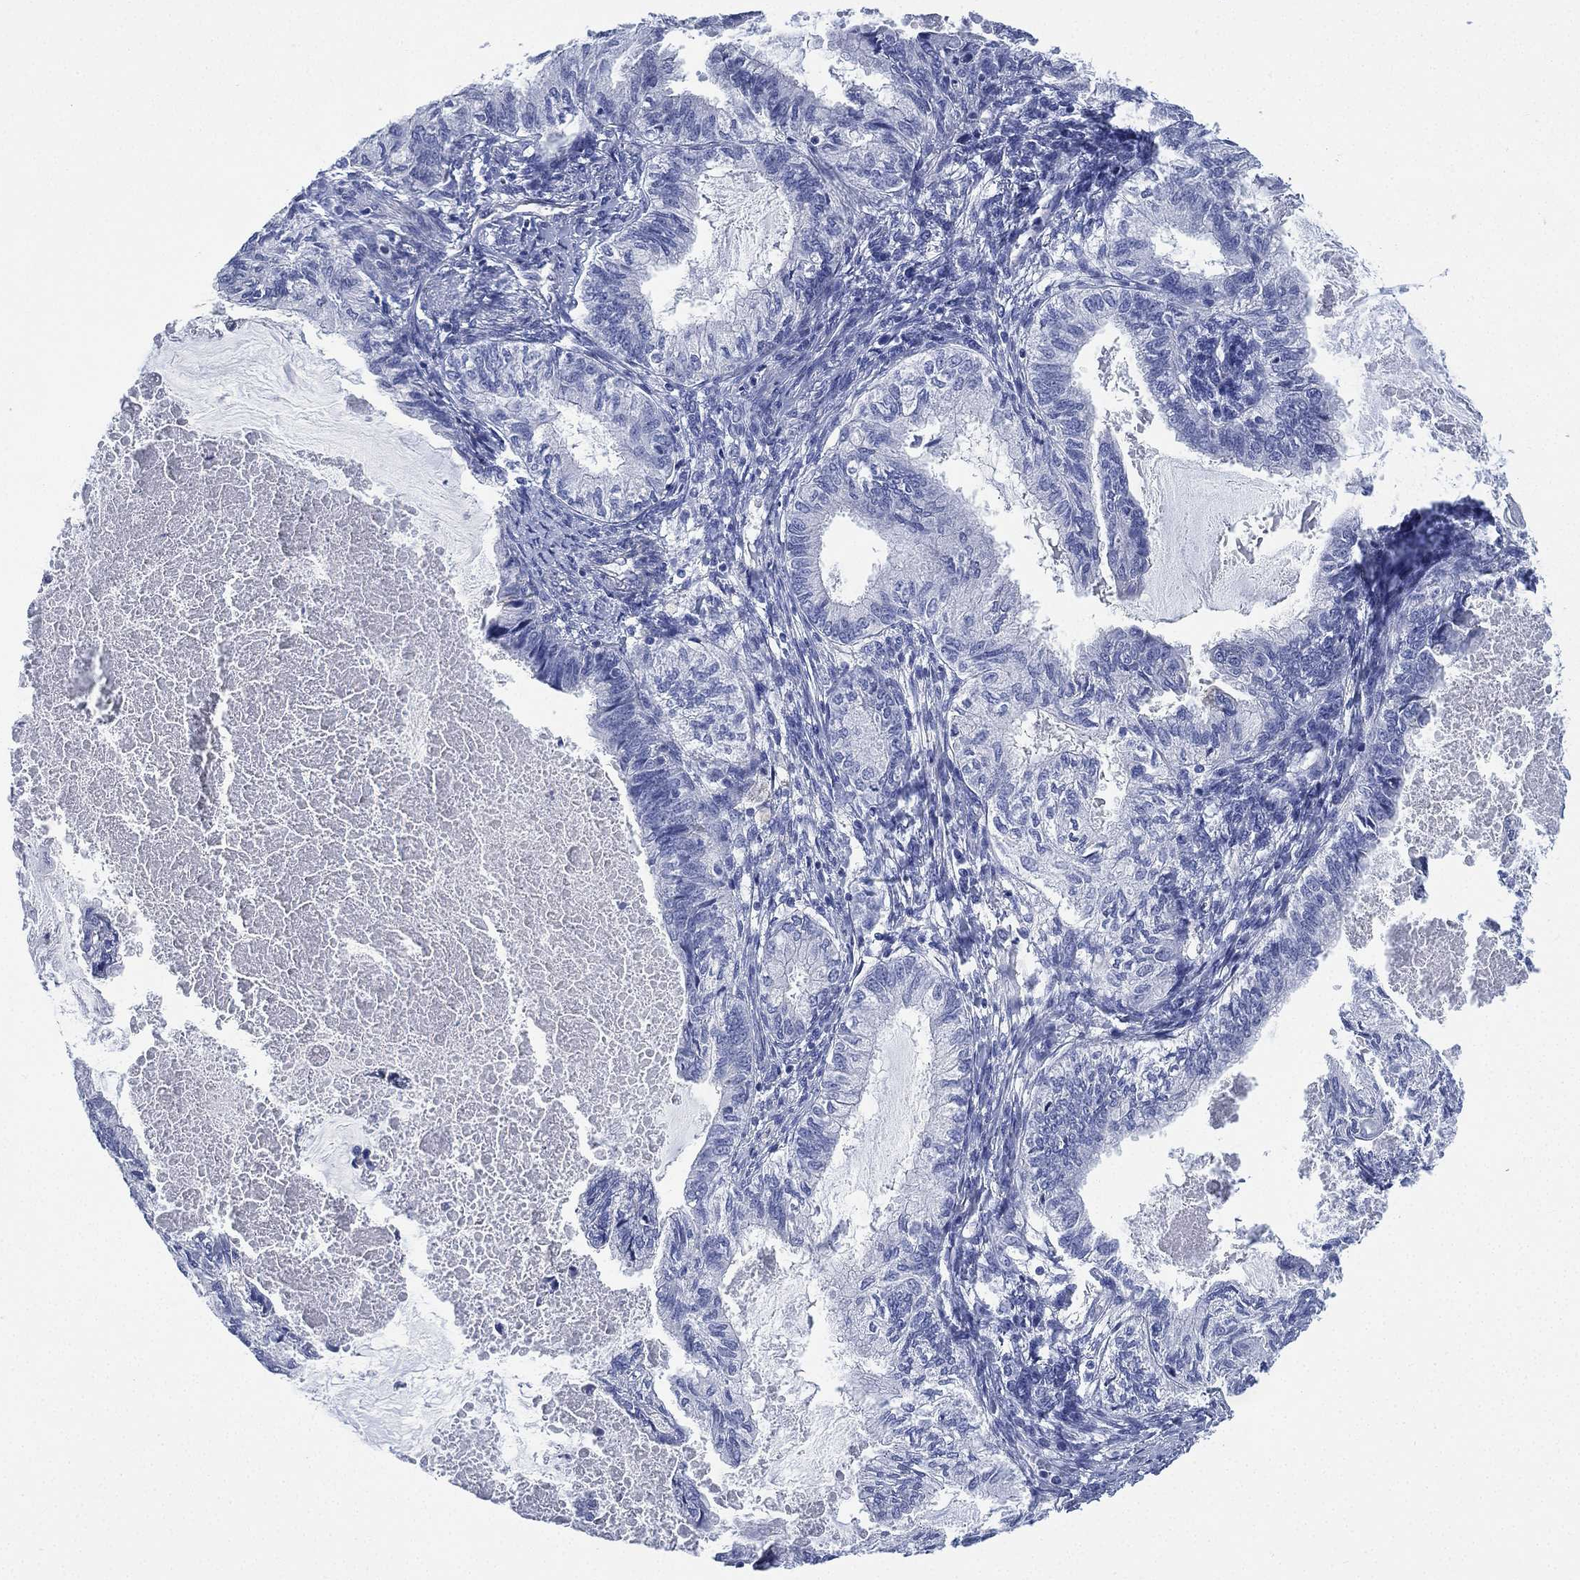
{"staining": {"intensity": "negative", "quantity": "none", "location": "none"}, "tissue": "endometrial cancer", "cell_type": "Tumor cells", "image_type": "cancer", "snomed": [{"axis": "morphology", "description": "Adenocarcinoma, NOS"}, {"axis": "topography", "description": "Endometrium"}], "caption": "A high-resolution histopathology image shows IHC staining of endometrial cancer, which demonstrates no significant staining in tumor cells.", "gene": "CCDC70", "patient": {"sex": "female", "age": 86}}